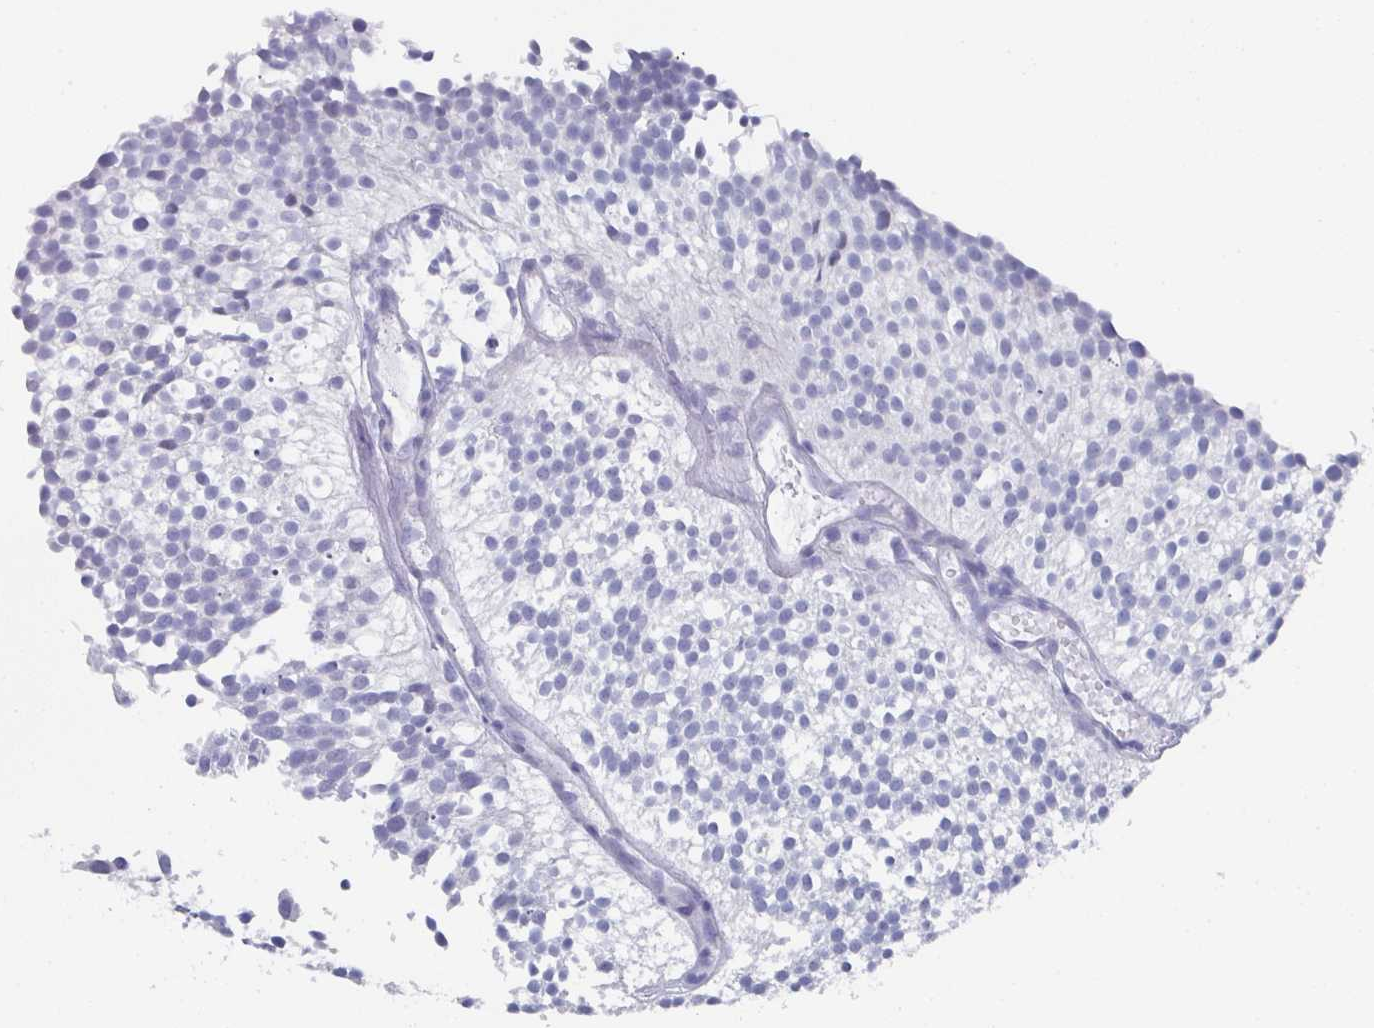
{"staining": {"intensity": "negative", "quantity": "none", "location": "none"}, "tissue": "urothelial cancer", "cell_type": "Tumor cells", "image_type": "cancer", "snomed": [{"axis": "morphology", "description": "Urothelial carcinoma, Low grade"}, {"axis": "topography", "description": "Urinary bladder"}], "caption": "High magnification brightfield microscopy of low-grade urothelial carcinoma stained with DAB (brown) and counterstained with hematoxylin (blue): tumor cells show no significant positivity.", "gene": "DYDC2", "patient": {"sex": "male", "age": 91}}